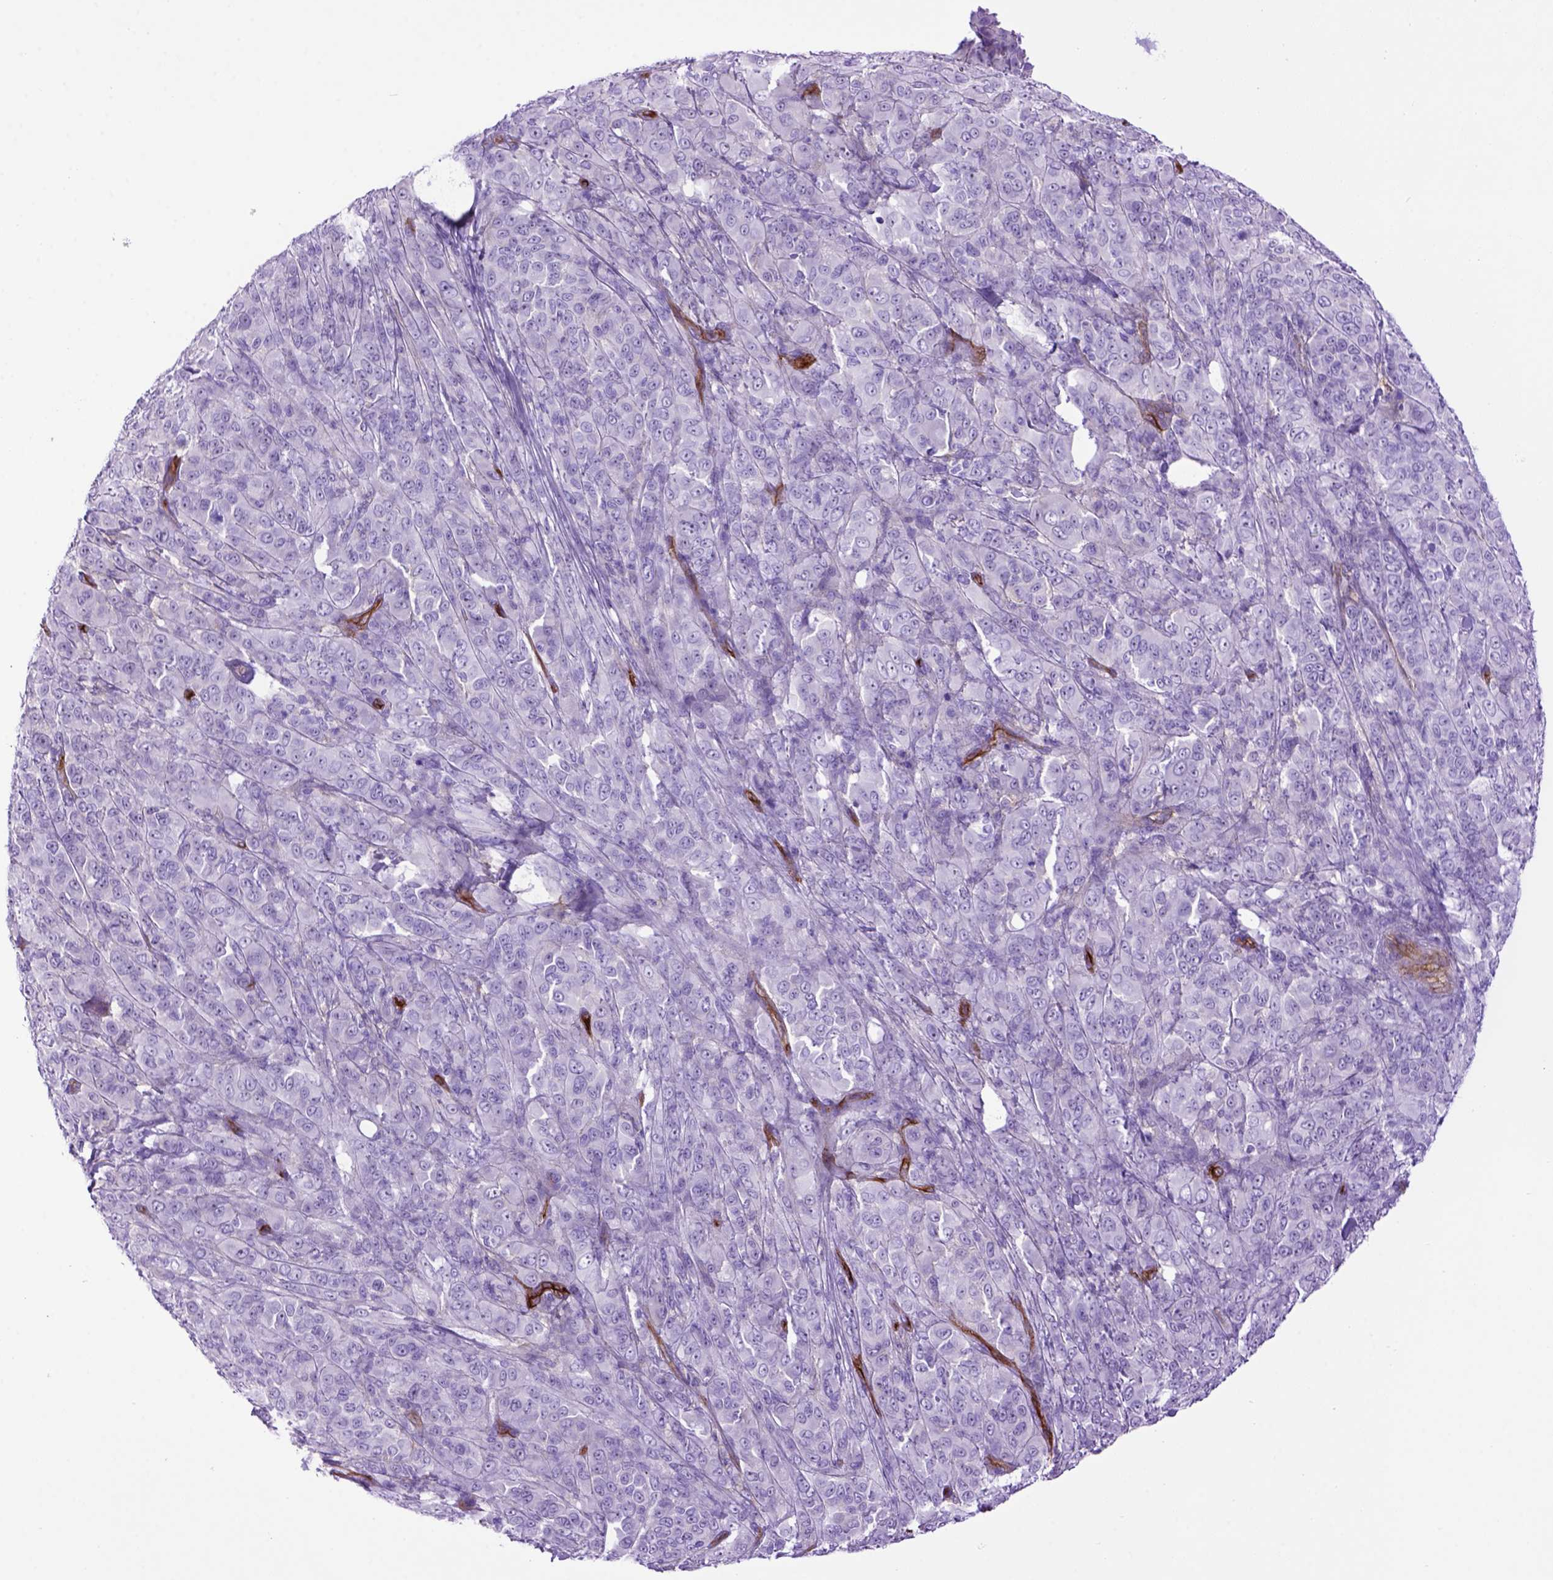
{"staining": {"intensity": "negative", "quantity": "none", "location": "none"}, "tissue": "melanoma", "cell_type": "Tumor cells", "image_type": "cancer", "snomed": [{"axis": "morphology", "description": "Malignant melanoma, NOS"}, {"axis": "topography", "description": "Skin"}], "caption": "Immunohistochemistry (IHC) of malignant melanoma reveals no staining in tumor cells.", "gene": "ENG", "patient": {"sex": "female", "age": 87}}